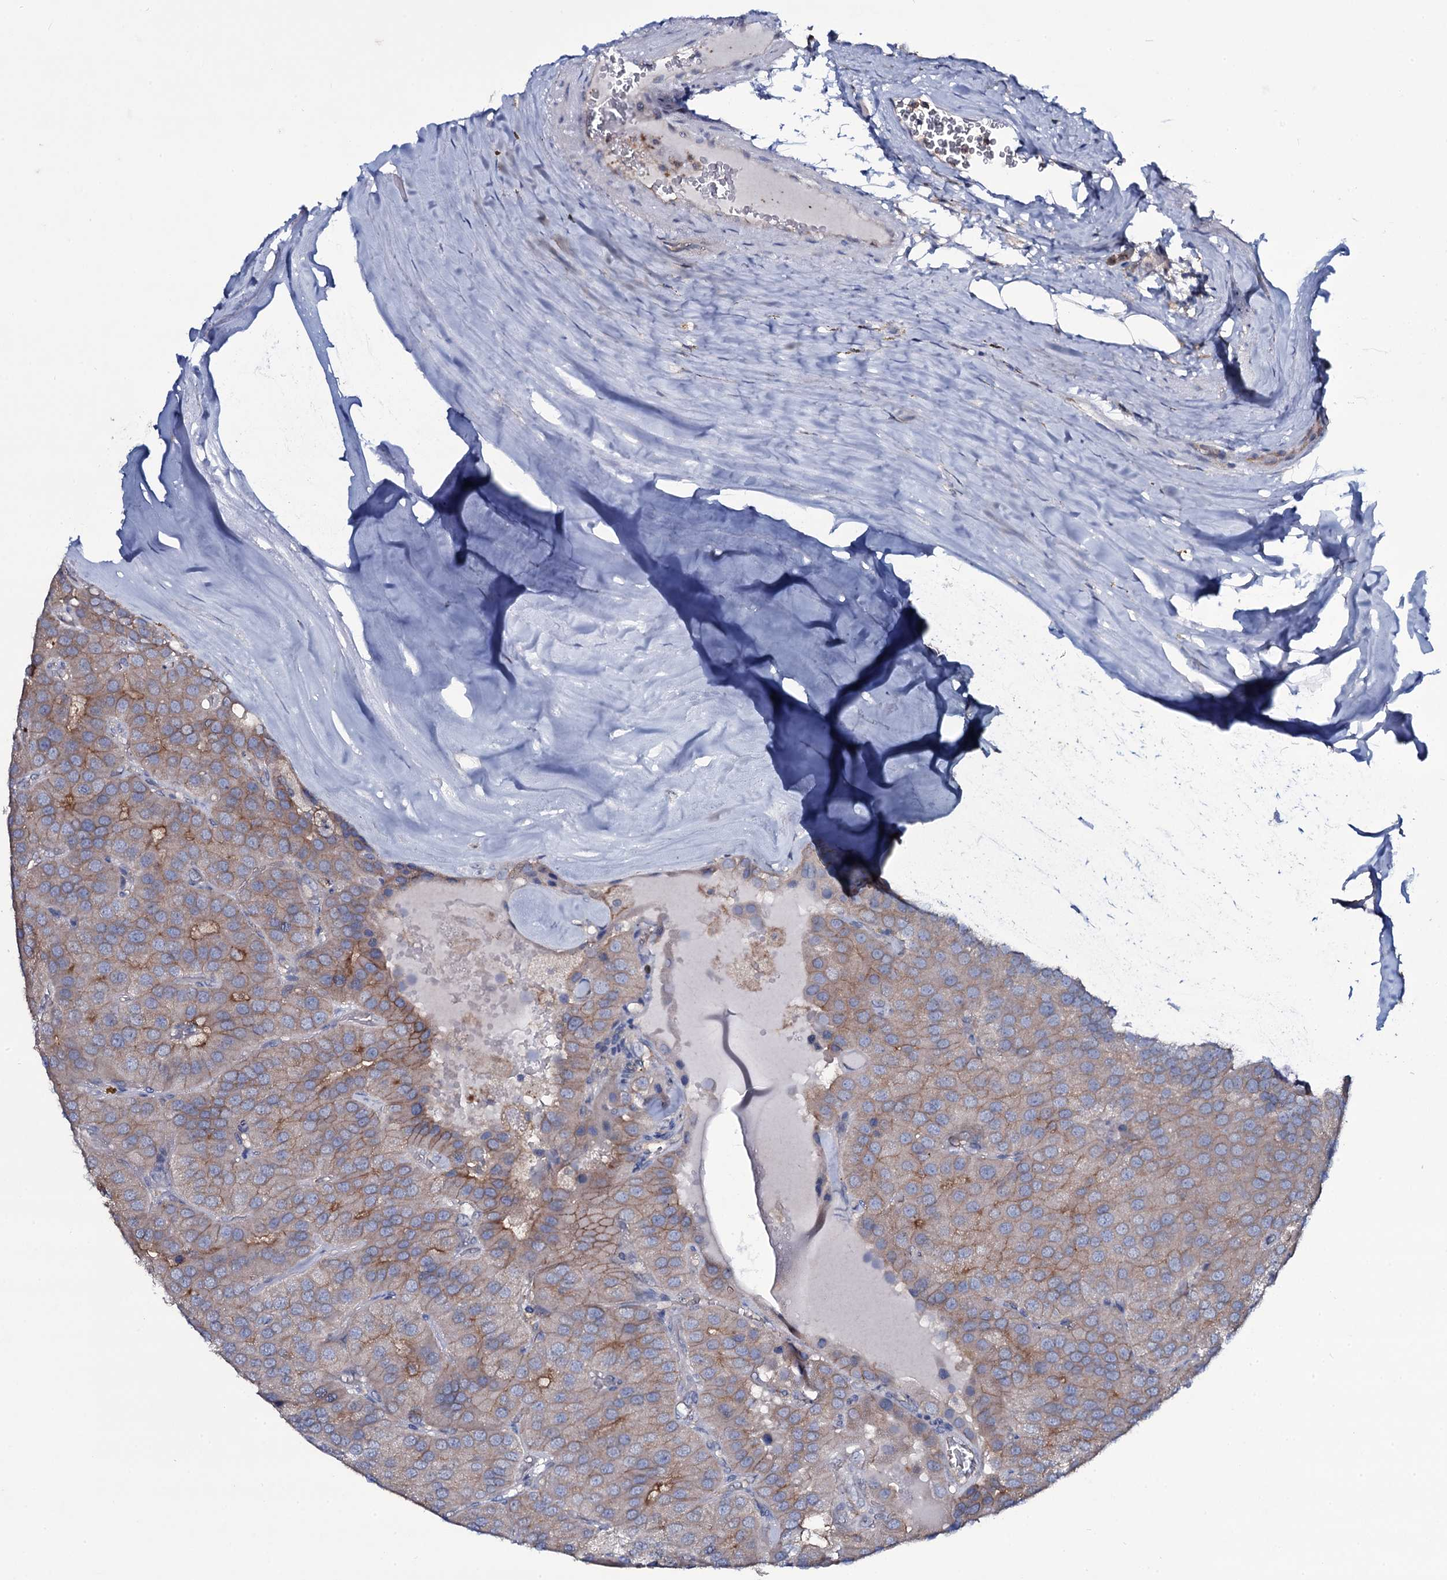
{"staining": {"intensity": "weak", "quantity": "25%-75%", "location": "cytoplasmic/membranous"}, "tissue": "parathyroid gland", "cell_type": "Glandular cells", "image_type": "normal", "snomed": [{"axis": "morphology", "description": "Normal tissue, NOS"}, {"axis": "morphology", "description": "Adenoma, NOS"}, {"axis": "topography", "description": "Parathyroid gland"}], "caption": "Parathyroid gland stained with IHC displays weak cytoplasmic/membranous positivity in about 25%-75% of glandular cells. (DAB (3,3'-diaminobenzidine) IHC with brightfield microscopy, high magnification).", "gene": "SNAP23", "patient": {"sex": "female", "age": 86}}